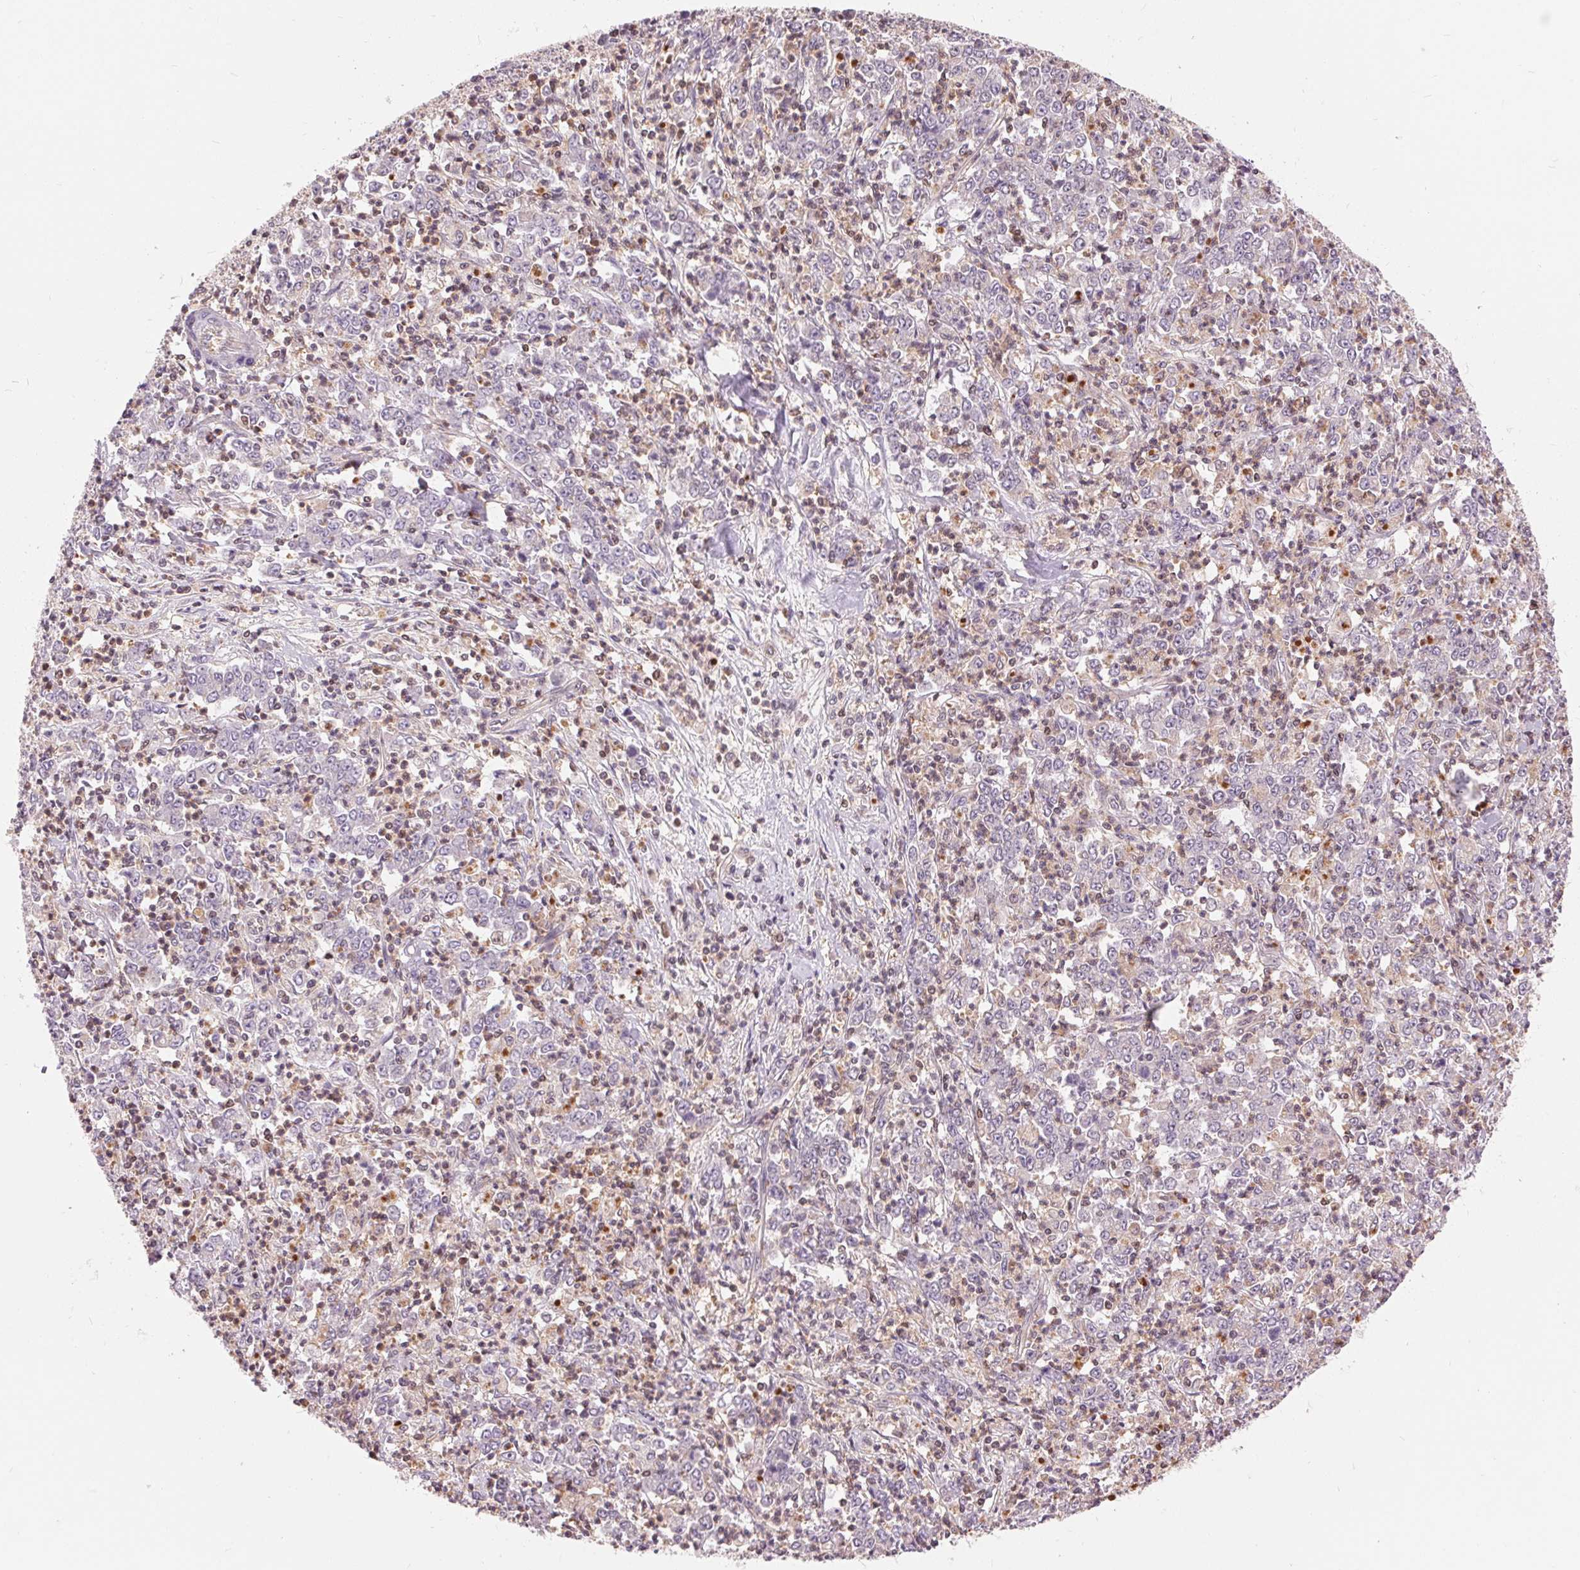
{"staining": {"intensity": "negative", "quantity": "none", "location": "none"}, "tissue": "stomach cancer", "cell_type": "Tumor cells", "image_type": "cancer", "snomed": [{"axis": "morphology", "description": "Adenocarcinoma, NOS"}, {"axis": "topography", "description": "Stomach, lower"}], "caption": "Histopathology image shows no significant protein staining in tumor cells of stomach cancer.", "gene": "TMEM273", "patient": {"sex": "female", "age": 71}}